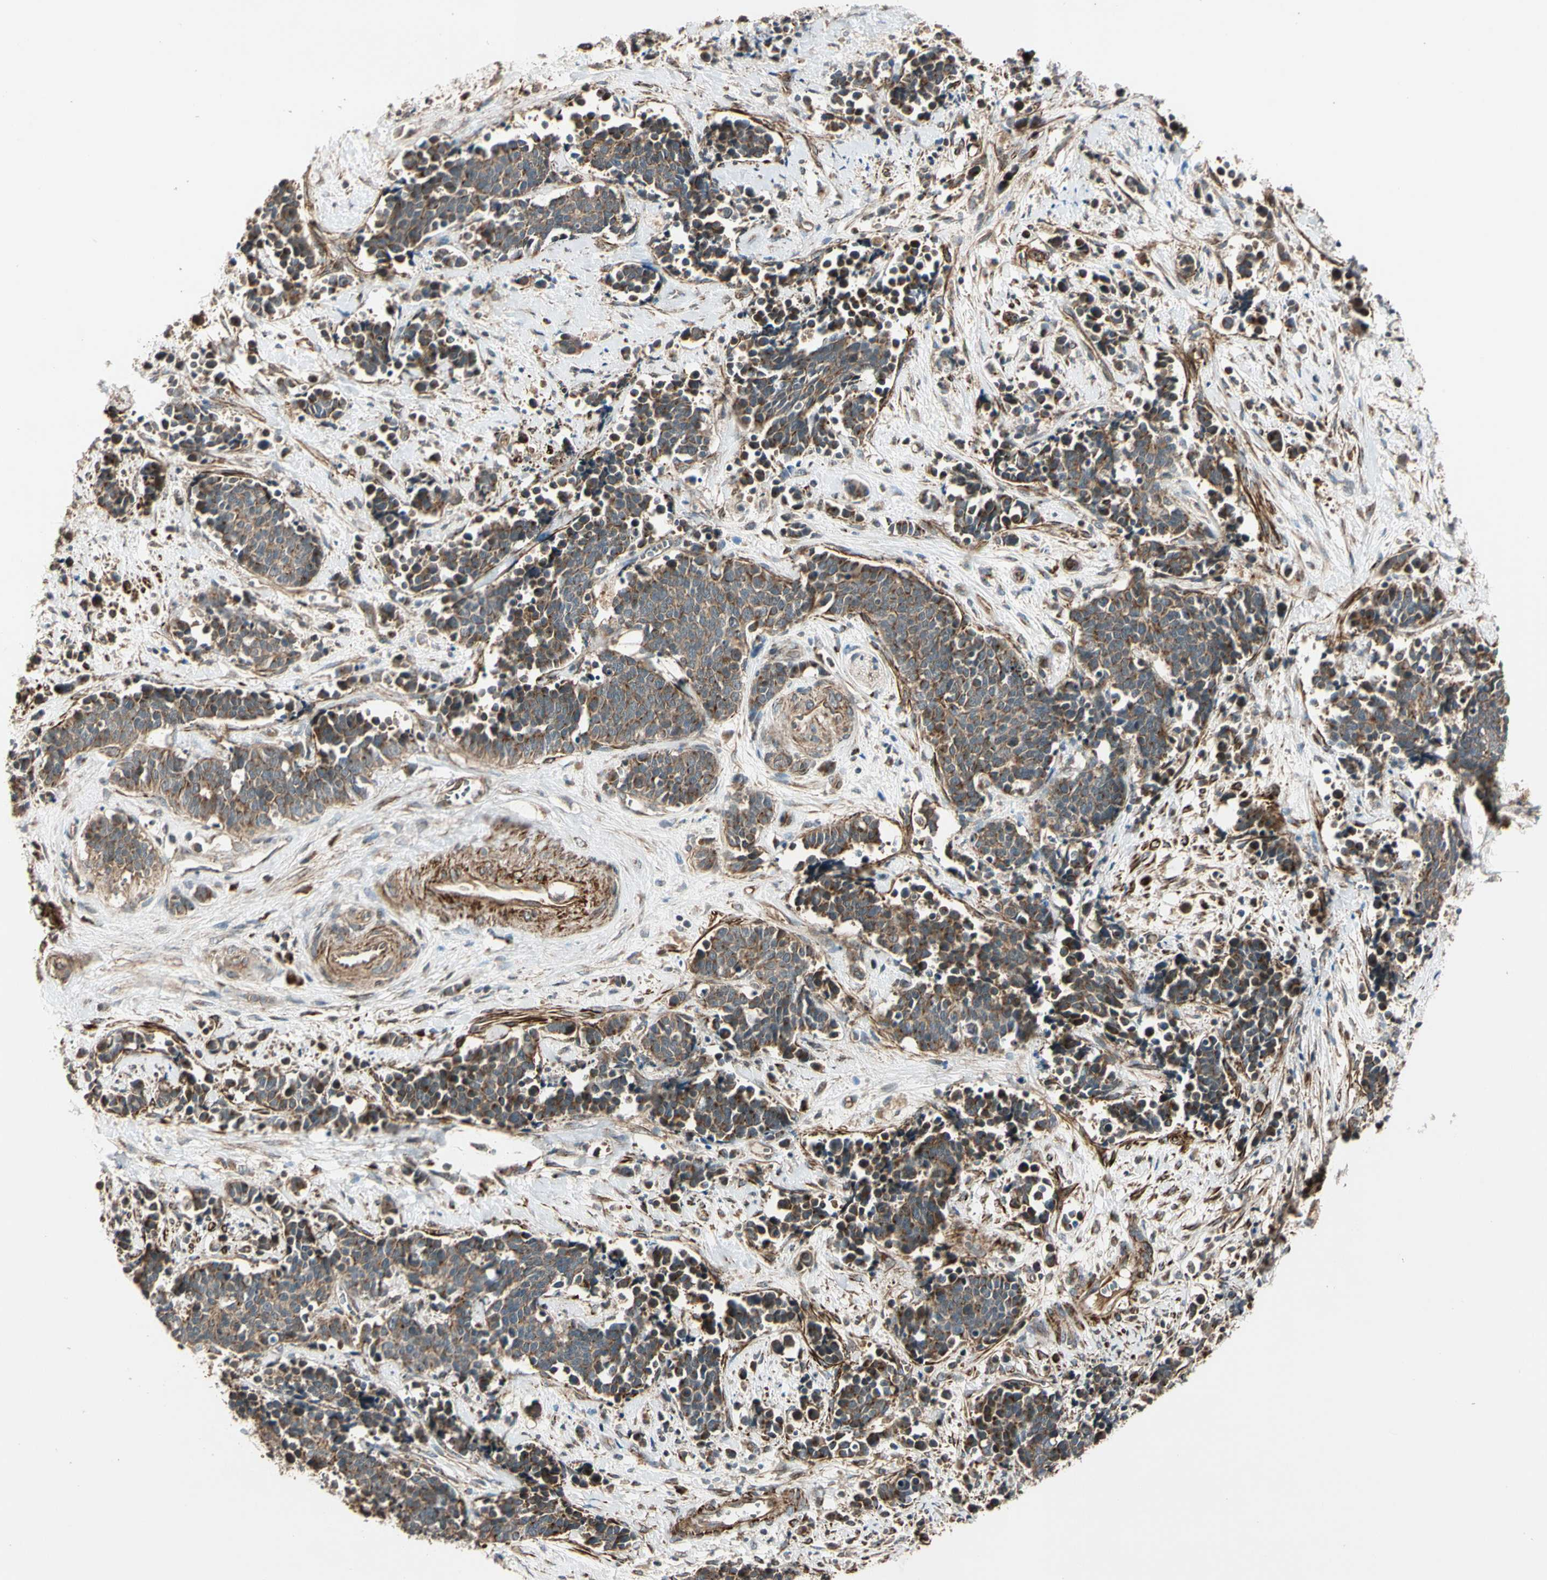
{"staining": {"intensity": "moderate", "quantity": ">75%", "location": "cytoplasmic/membranous"}, "tissue": "cervical cancer", "cell_type": "Tumor cells", "image_type": "cancer", "snomed": [{"axis": "morphology", "description": "Squamous cell carcinoma, NOS"}, {"axis": "topography", "description": "Cervix"}], "caption": "Immunohistochemical staining of cervical cancer reveals medium levels of moderate cytoplasmic/membranous protein positivity in about >75% of tumor cells. (IHC, brightfield microscopy, high magnification).", "gene": "GCK", "patient": {"sex": "female", "age": 35}}